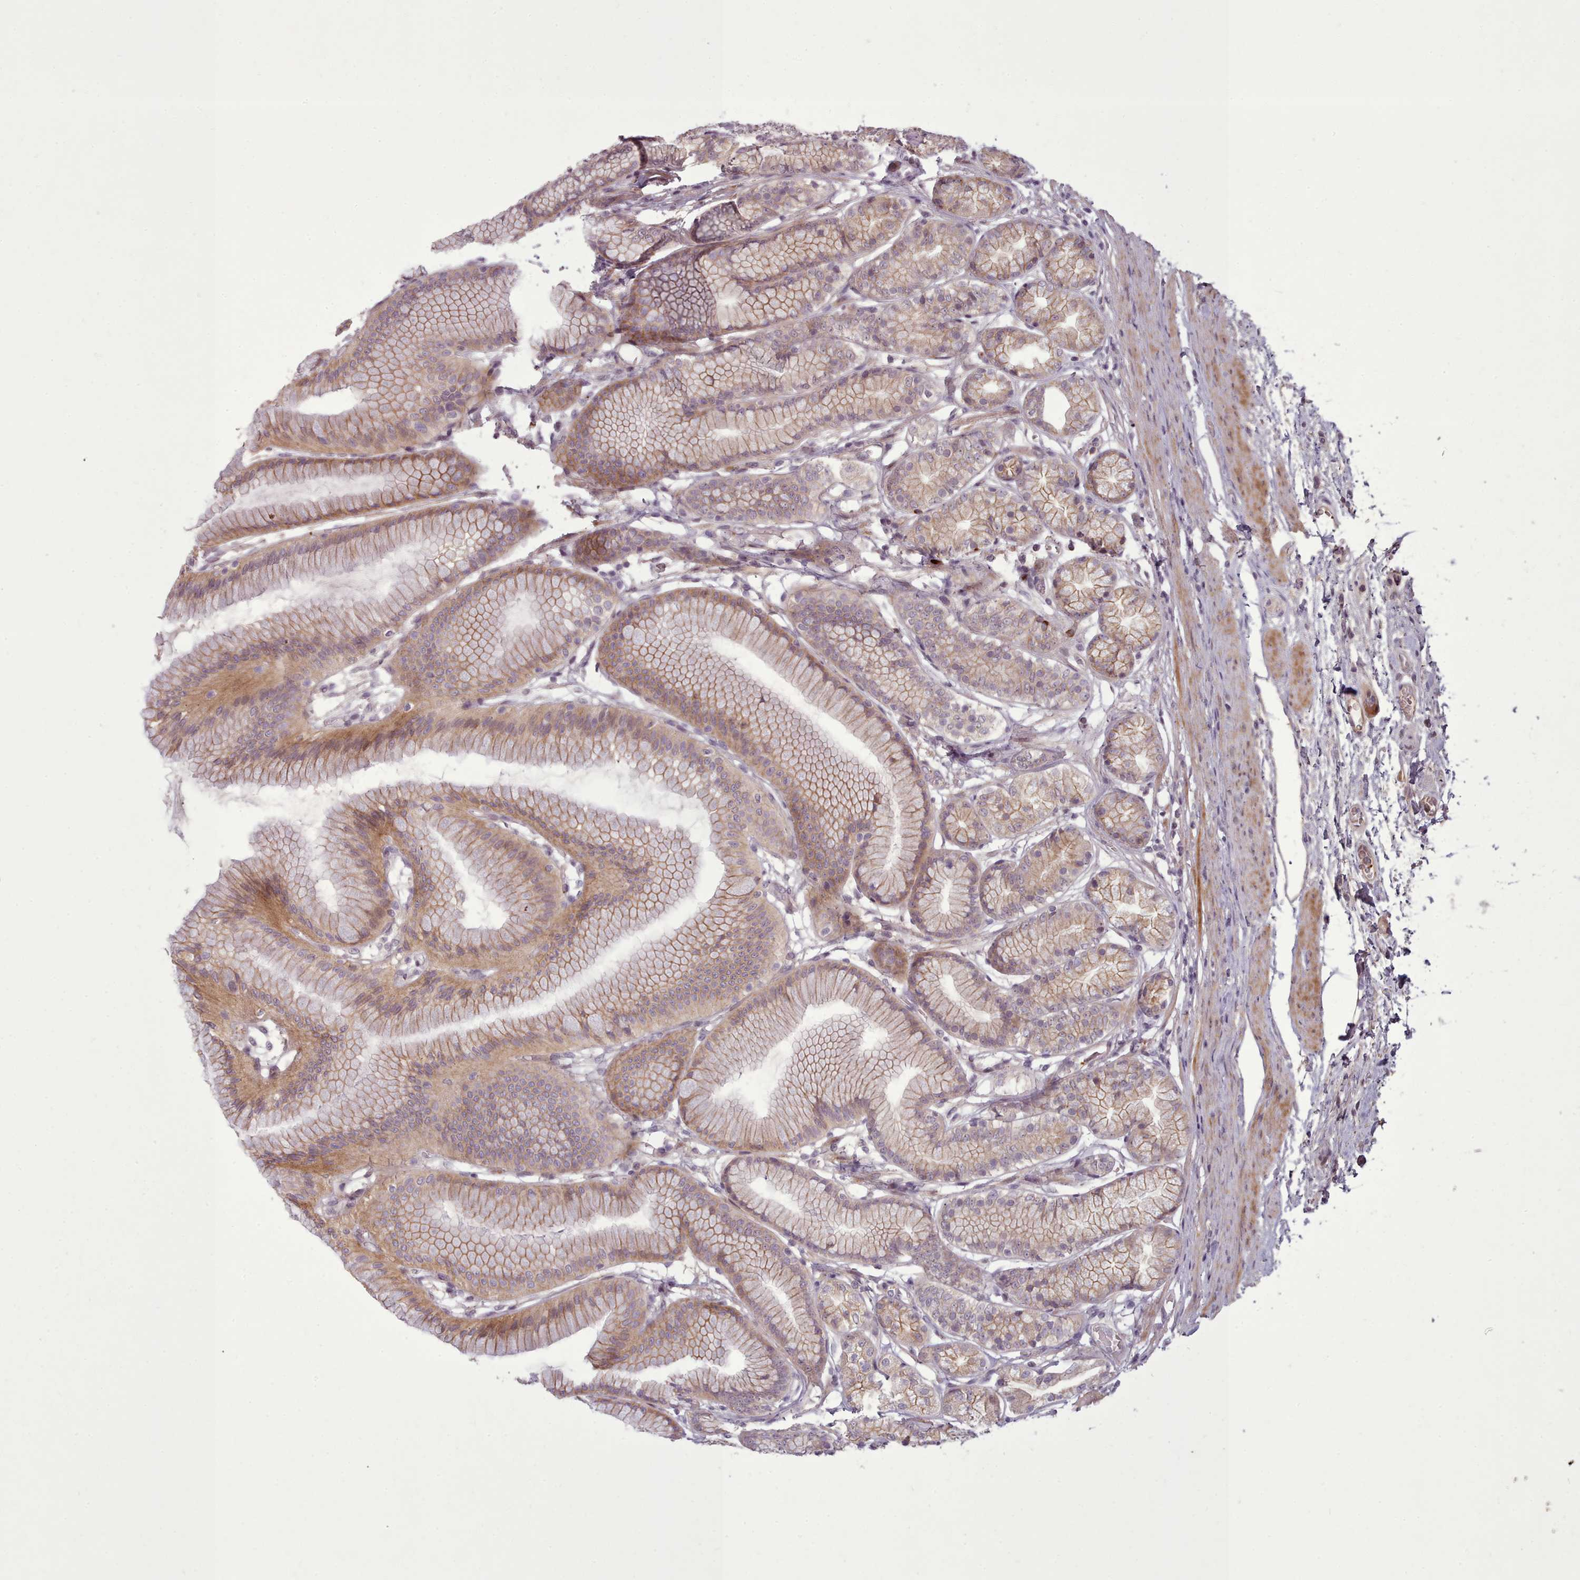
{"staining": {"intensity": "moderate", "quantity": ">75%", "location": "cytoplasmic/membranous"}, "tissue": "stomach", "cell_type": "Glandular cells", "image_type": "normal", "snomed": [{"axis": "morphology", "description": "Normal tissue, NOS"}, {"axis": "morphology", "description": "Adenocarcinoma, NOS"}, {"axis": "morphology", "description": "Adenocarcinoma, High grade"}, {"axis": "topography", "description": "Stomach, upper"}, {"axis": "topography", "description": "Stomach"}], "caption": "Protein expression by IHC displays moderate cytoplasmic/membranous staining in approximately >75% of glandular cells in benign stomach. (Brightfield microscopy of DAB IHC at high magnification).", "gene": "LEFTY1", "patient": {"sex": "female", "age": 65}}